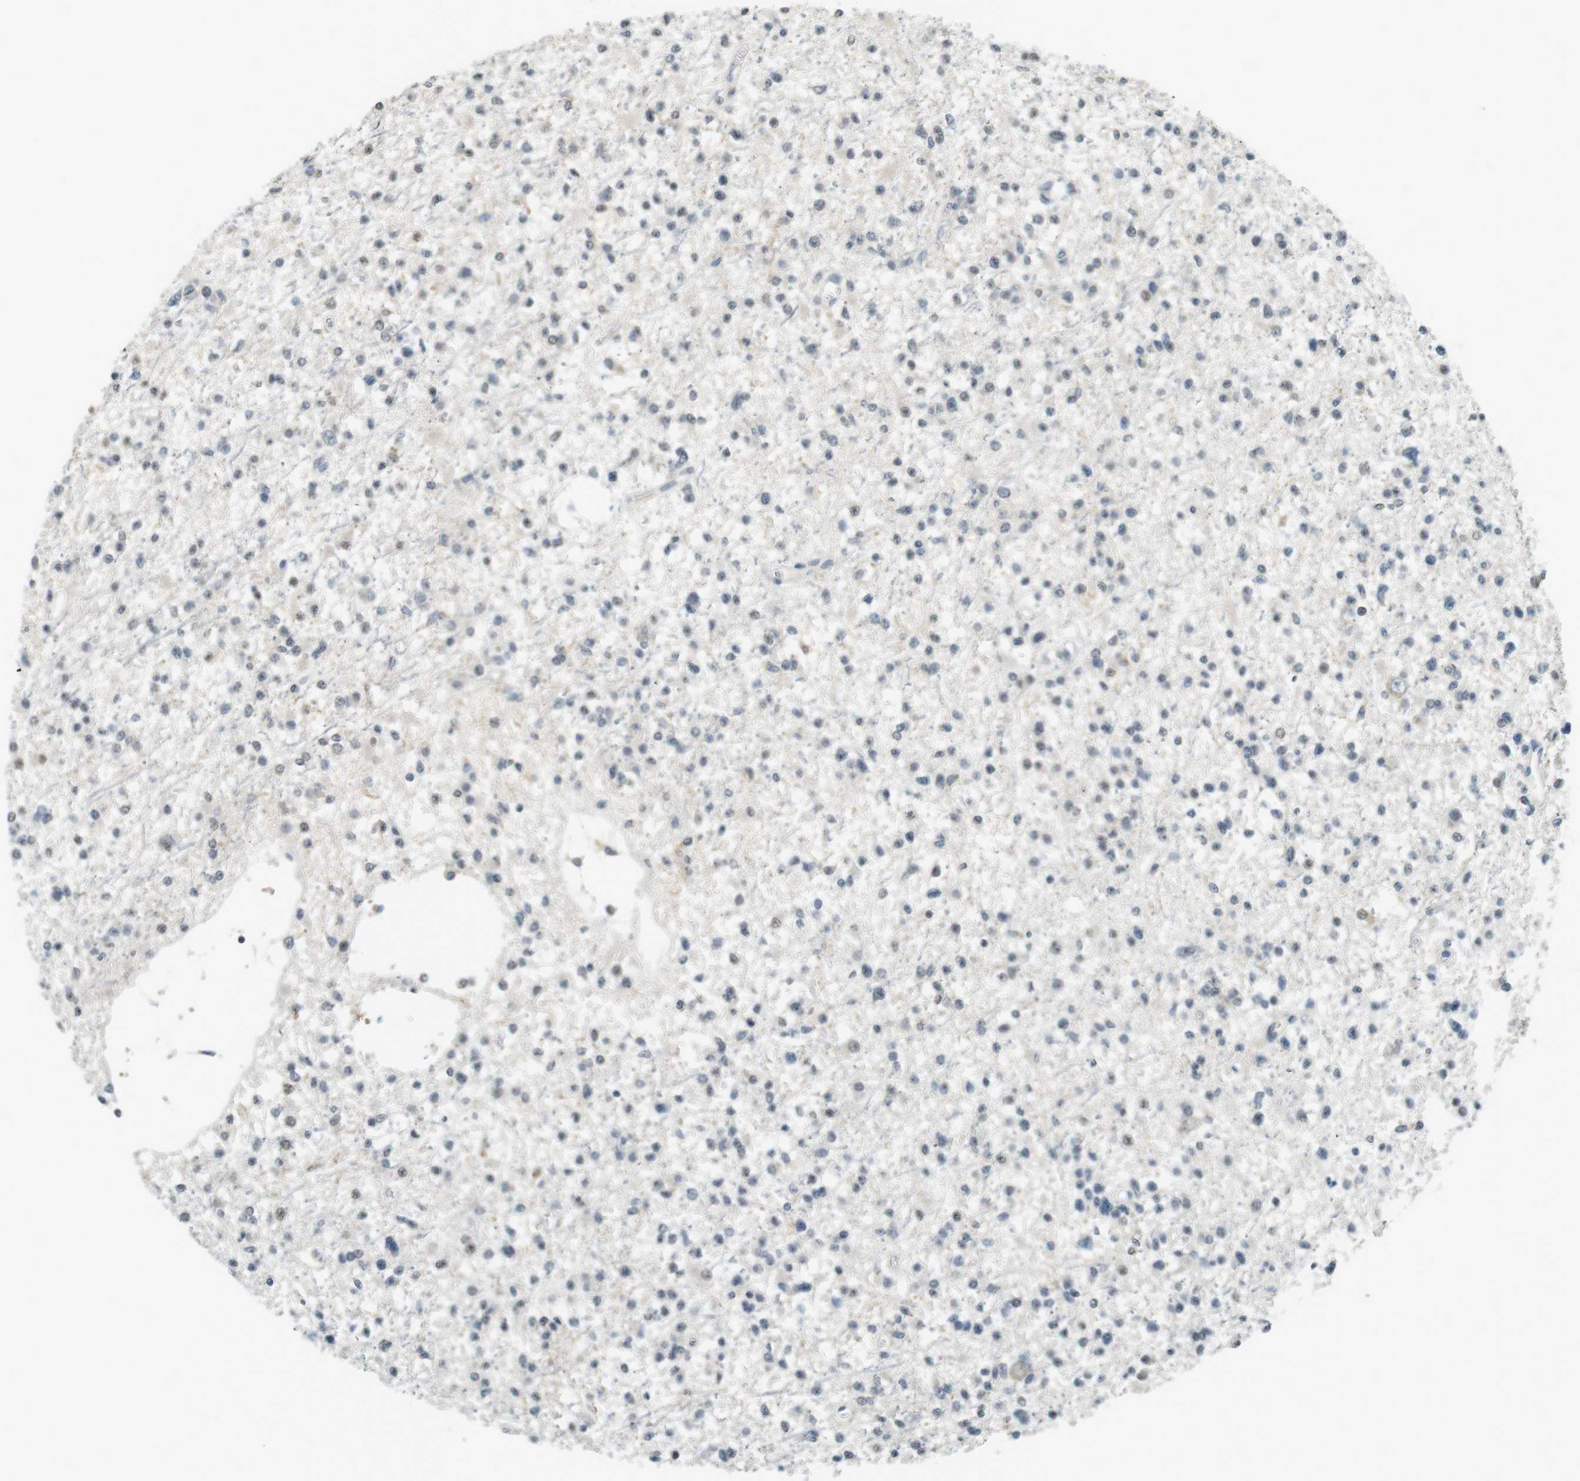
{"staining": {"intensity": "negative", "quantity": "none", "location": "none"}, "tissue": "glioma", "cell_type": "Tumor cells", "image_type": "cancer", "snomed": [{"axis": "morphology", "description": "Glioma, malignant, Low grade"}, {"axis": "topography", "description": "Brain"}], "caption": "This is a histopathology image of IHC staining of glioma, which shows no expression in tumor cells.", "gene": "CDK14", "patient": {"sex": "female", "age": 22}}